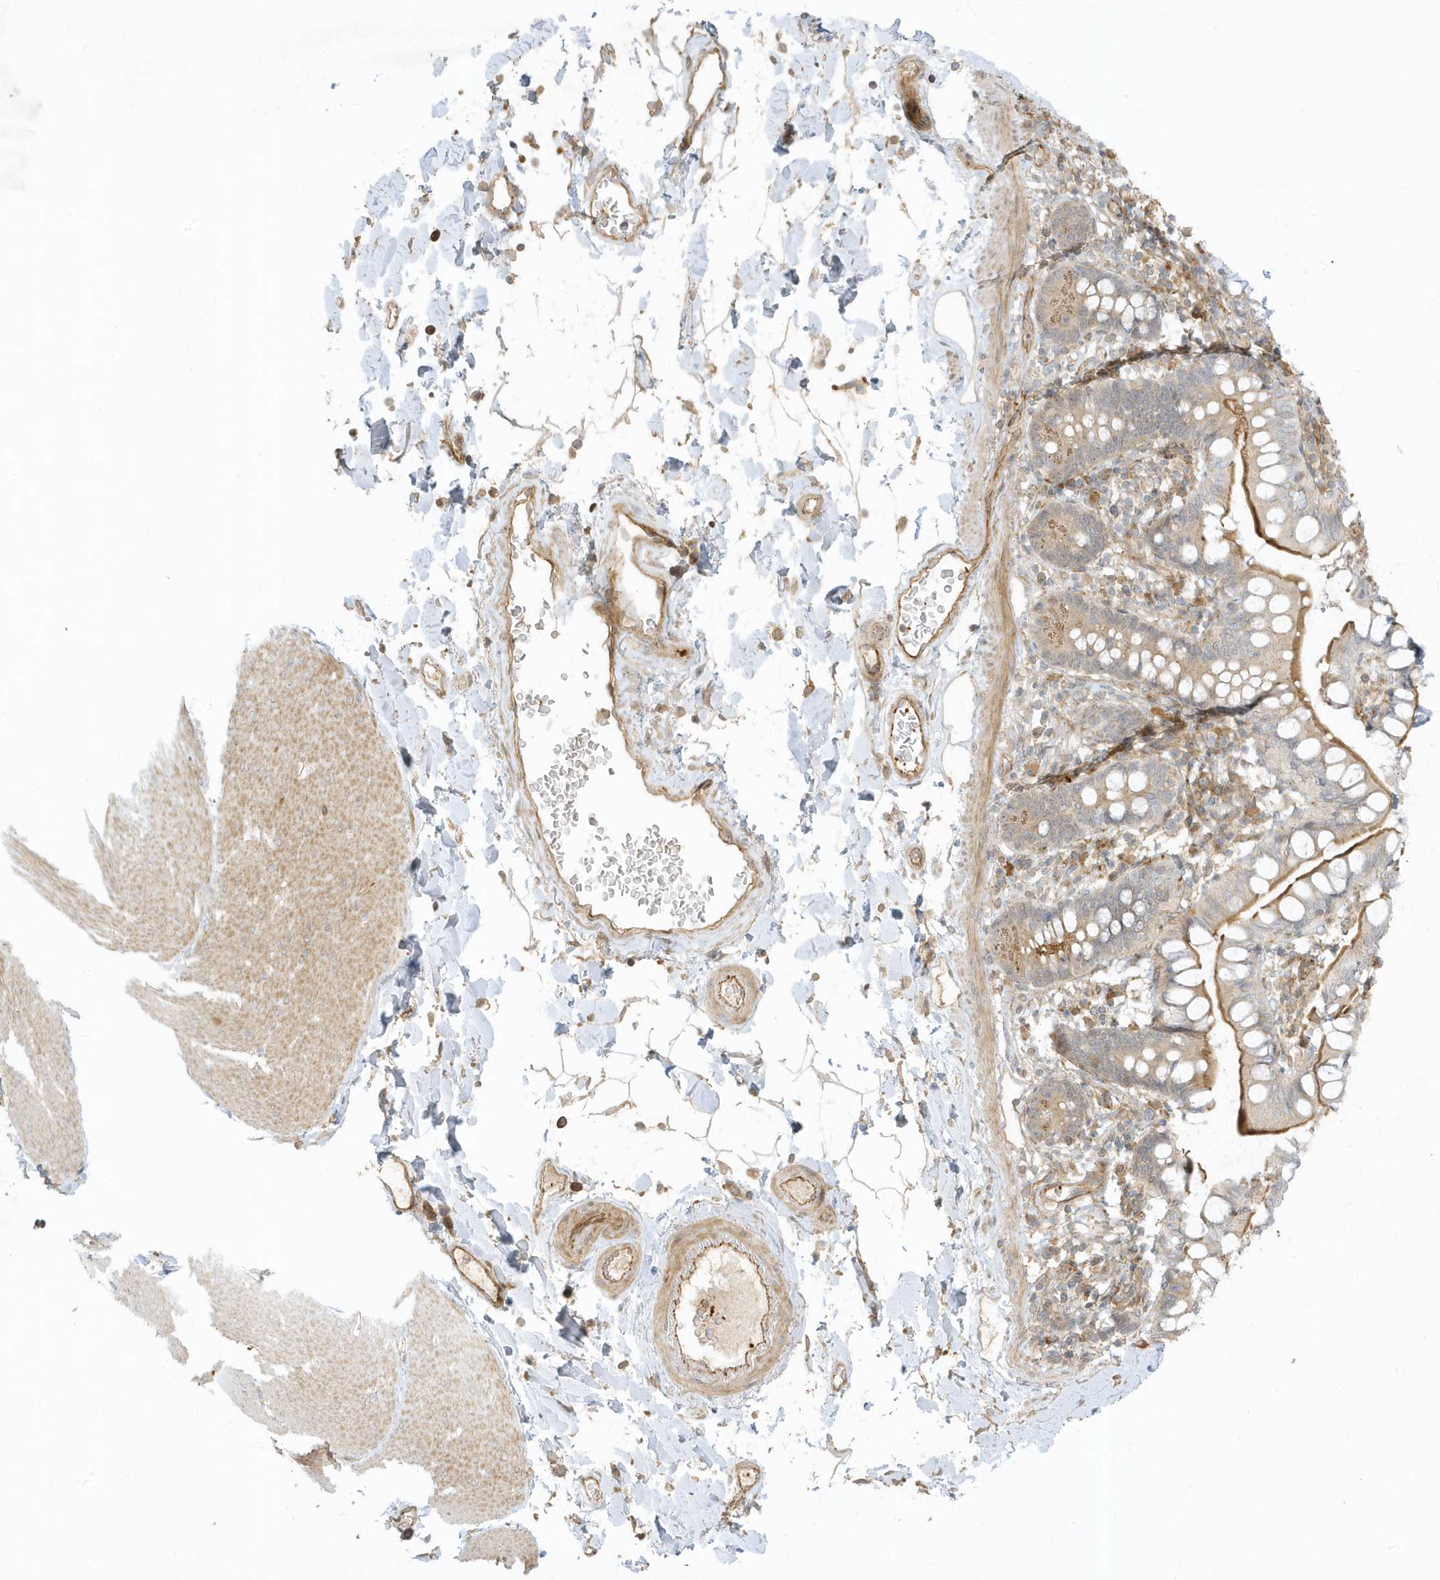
{"staining": {"intensity": "weak", "quantity": ">75%", "location": "cytoplasmic/membranous"}, "tissue": "smooth muscle", "cell_type": "Smooth muscle cells", "image_type": "normal", "snomed": [{"axis": "morphology", "description": "Normal tissue, NOS"}, {"axis": "topography", "description": "Smooth muscle"}, {"axis": "topography", "description": "Small intestine"}], "caption": "Protein expression by IHC displays weak cytoplasmic/membranous positivity in about >75% of smooth muscle cells in unremarkable smooth muscle.", "gene": "ZBTB8A", "patient": {"sex": "female", "age": 84}}